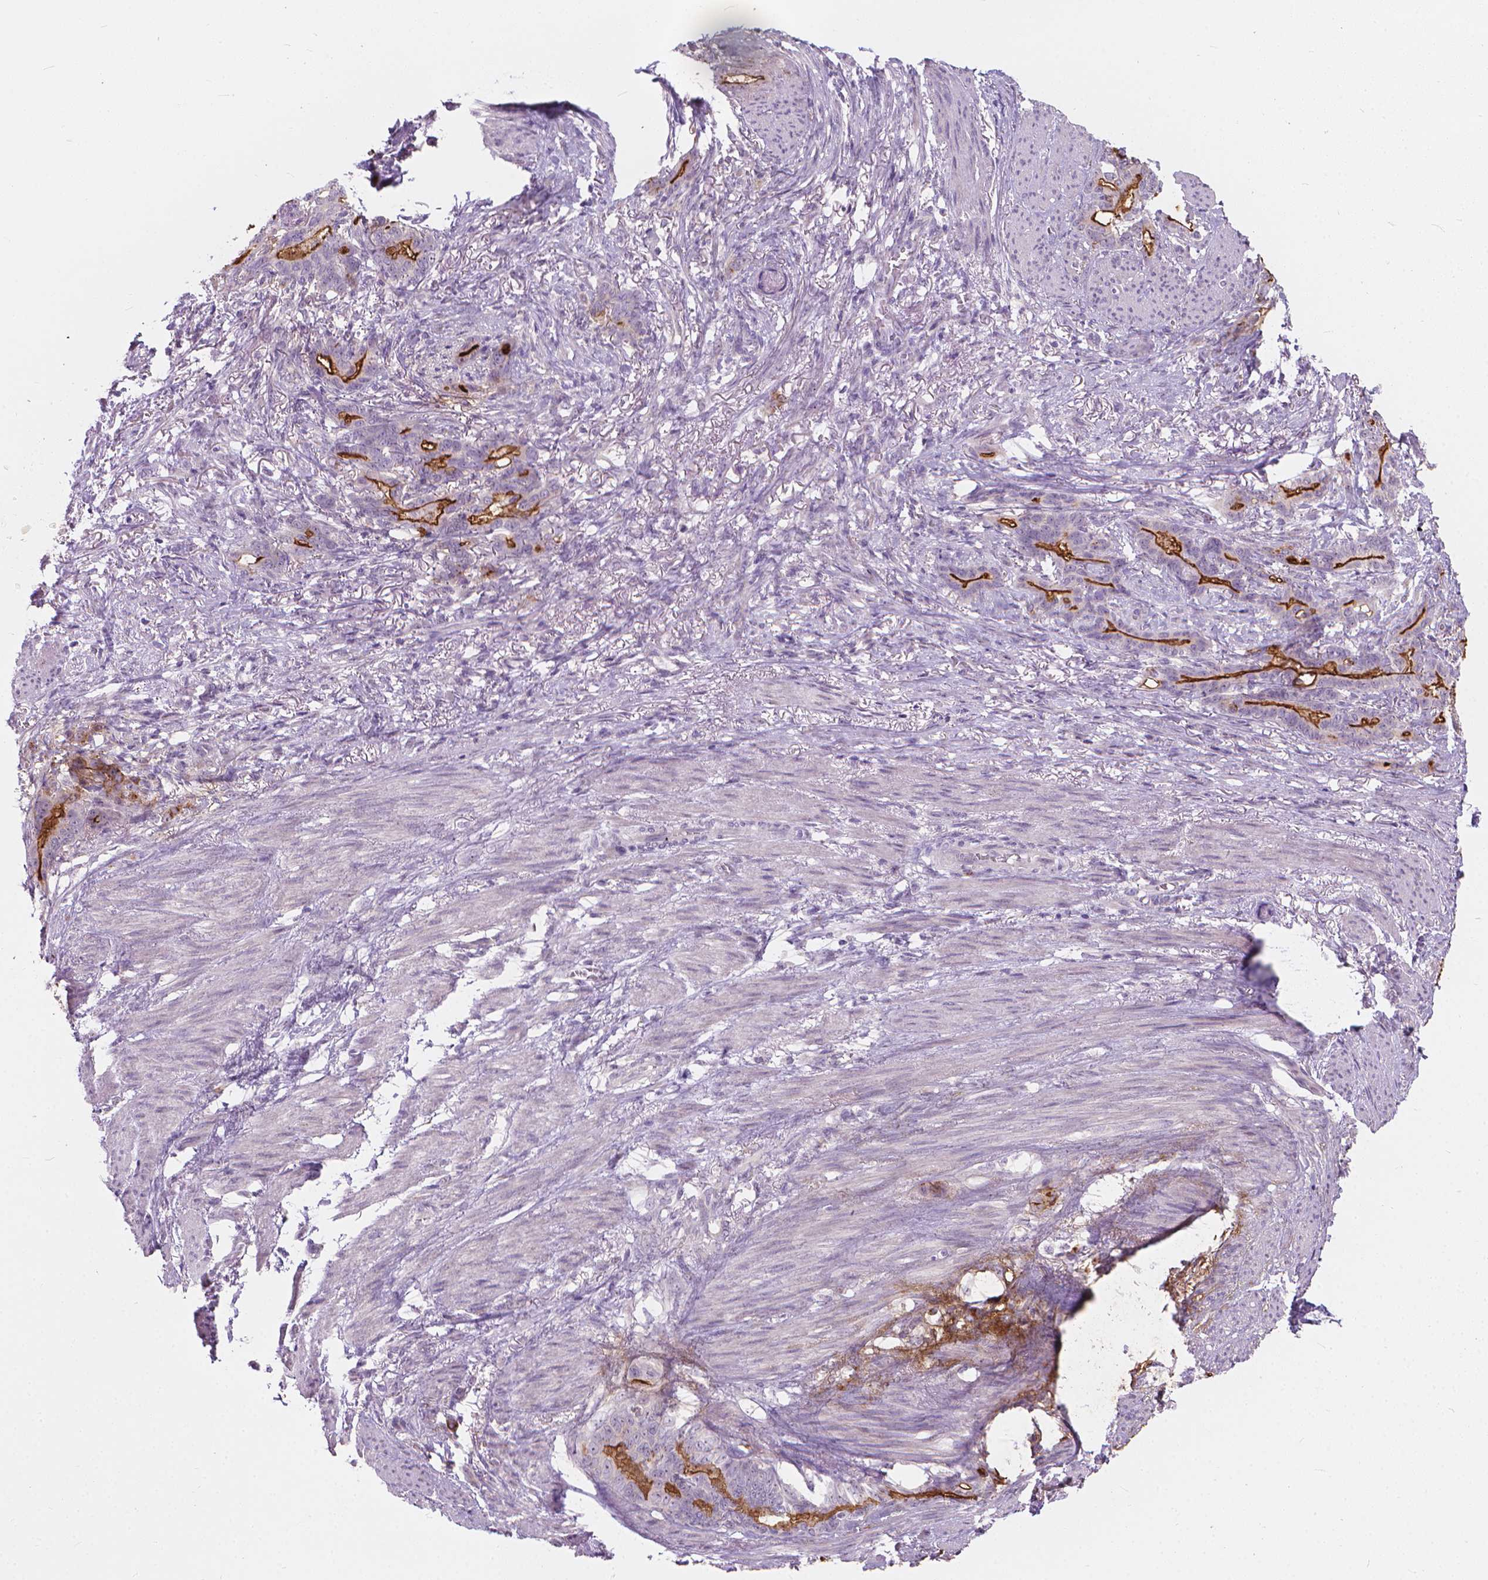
{"staining": {"intensity": "strong", "quantity": "<25%", "location": "cytoplasmic/membranous"}, "tissue": "stomach cancer", "cell_type": "Tumor cells", "image_type": "cancer", "snomed": [{"axis": "morphology", "description": "Normal tissue, NOS"}, {"axis": "morphology", "description": "Adenocarcinoma, NOS"}, {"axis": "topography", "description": "Esophagus"}, {"axis": "topography", "description": "Stomach, upper"}], "caption": "Tumor cells display strong cytoplasmic/membranous expression in approximately <25% of cells in adenocarcinoma (stomach).", "gene": "GPRC5A", "patient": {"sex": "male", "age": 62}}